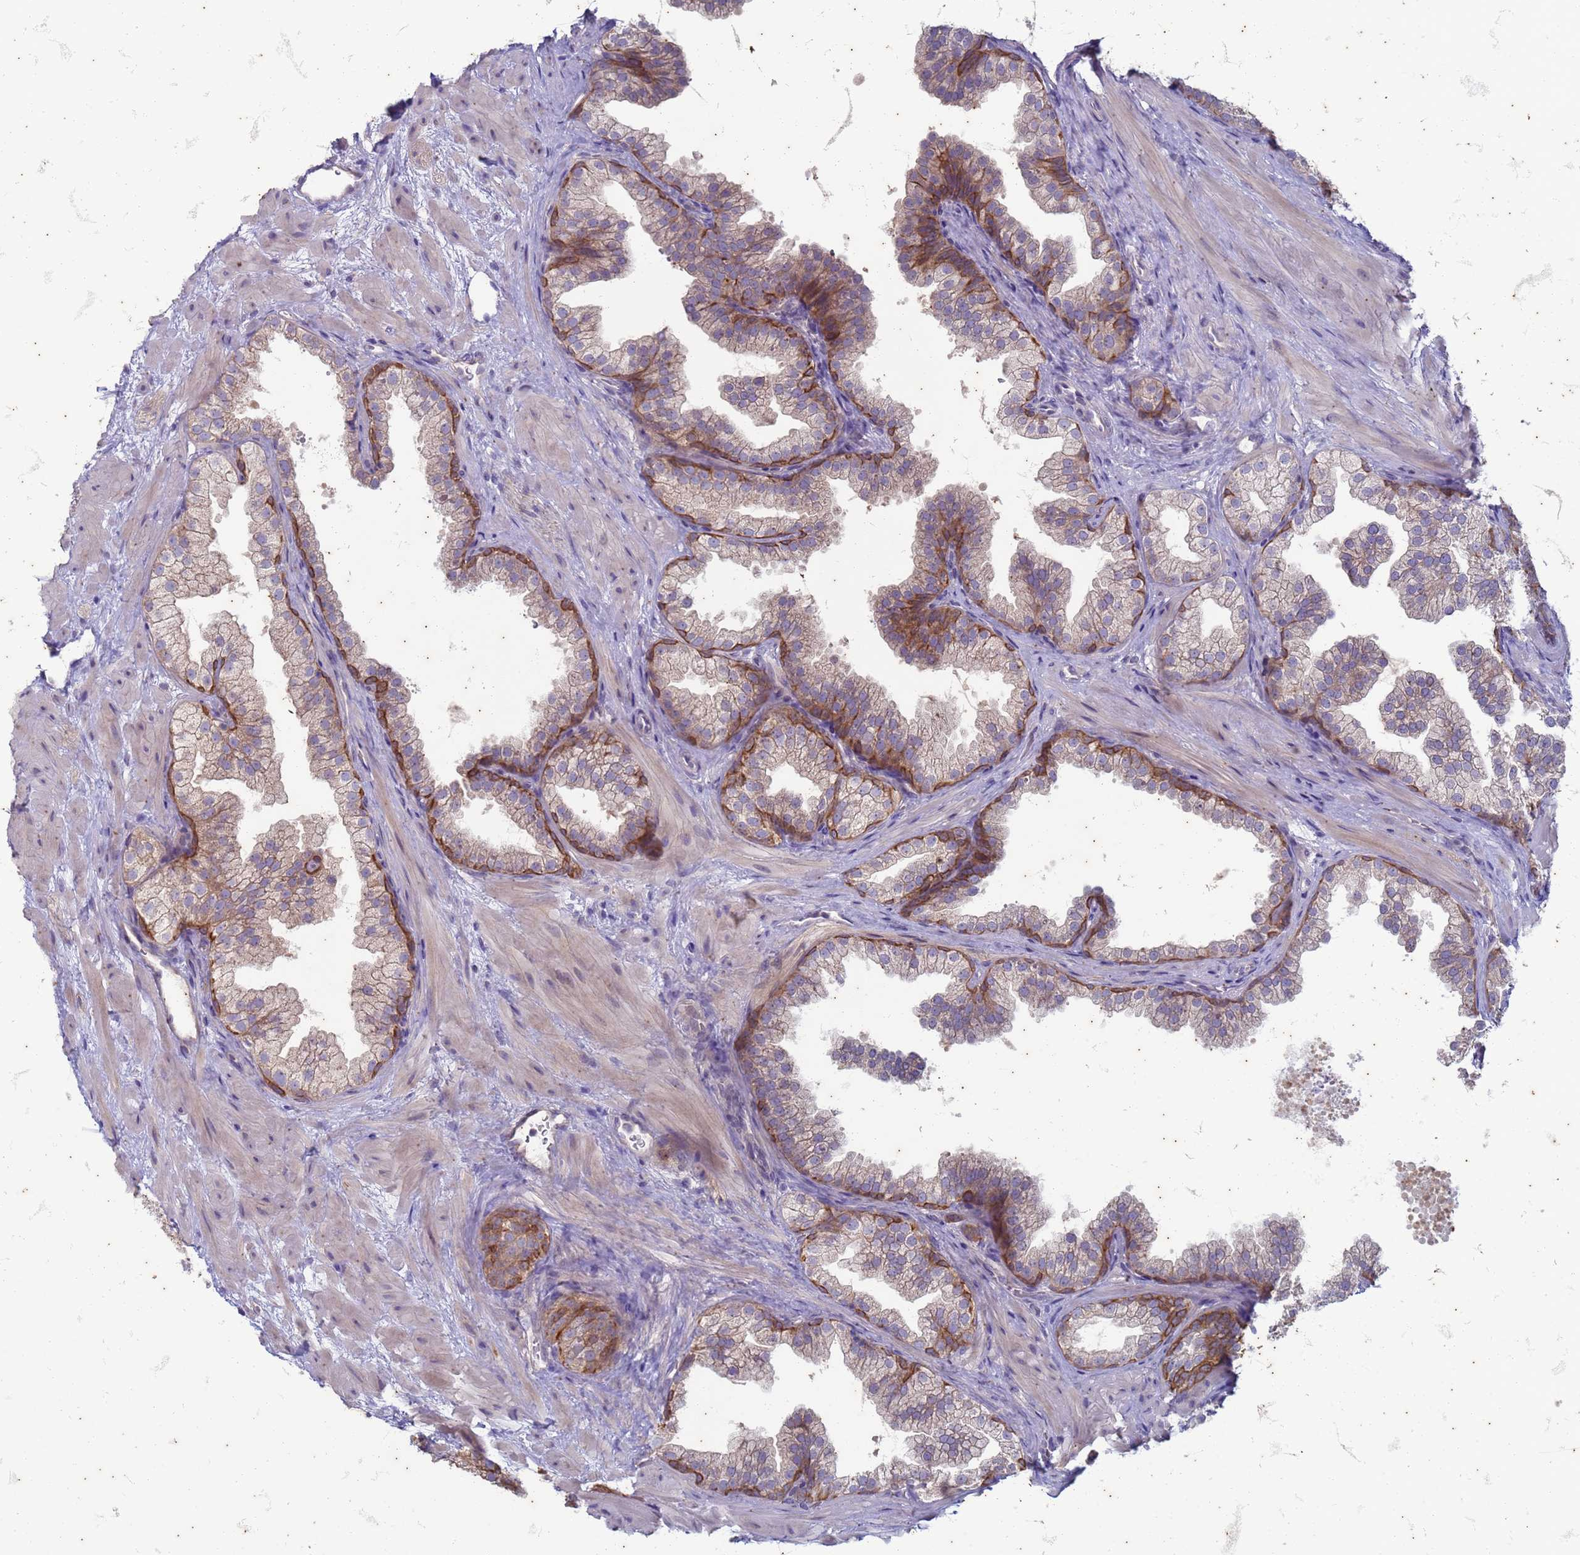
{"staining": {"intensity": "strong", "quantity": "<25%", "location": "cytoplasmic/membranous"}, "tissue": "prostate", "cell_type": "Glandular cells", "image_type": "normal", "snomed": [{"axis": "morphology", "description": "Normal tissue, NOS"}, {"axis": "topography", "description": "Prostate"}], "caption": "Human prostate stained with a brown dye reveals strong cytoplasmic/membranous positive expression in about <25% of glandular cells.", "gene": "SUCO", "patient": {"sex": "male", "age": 37}}